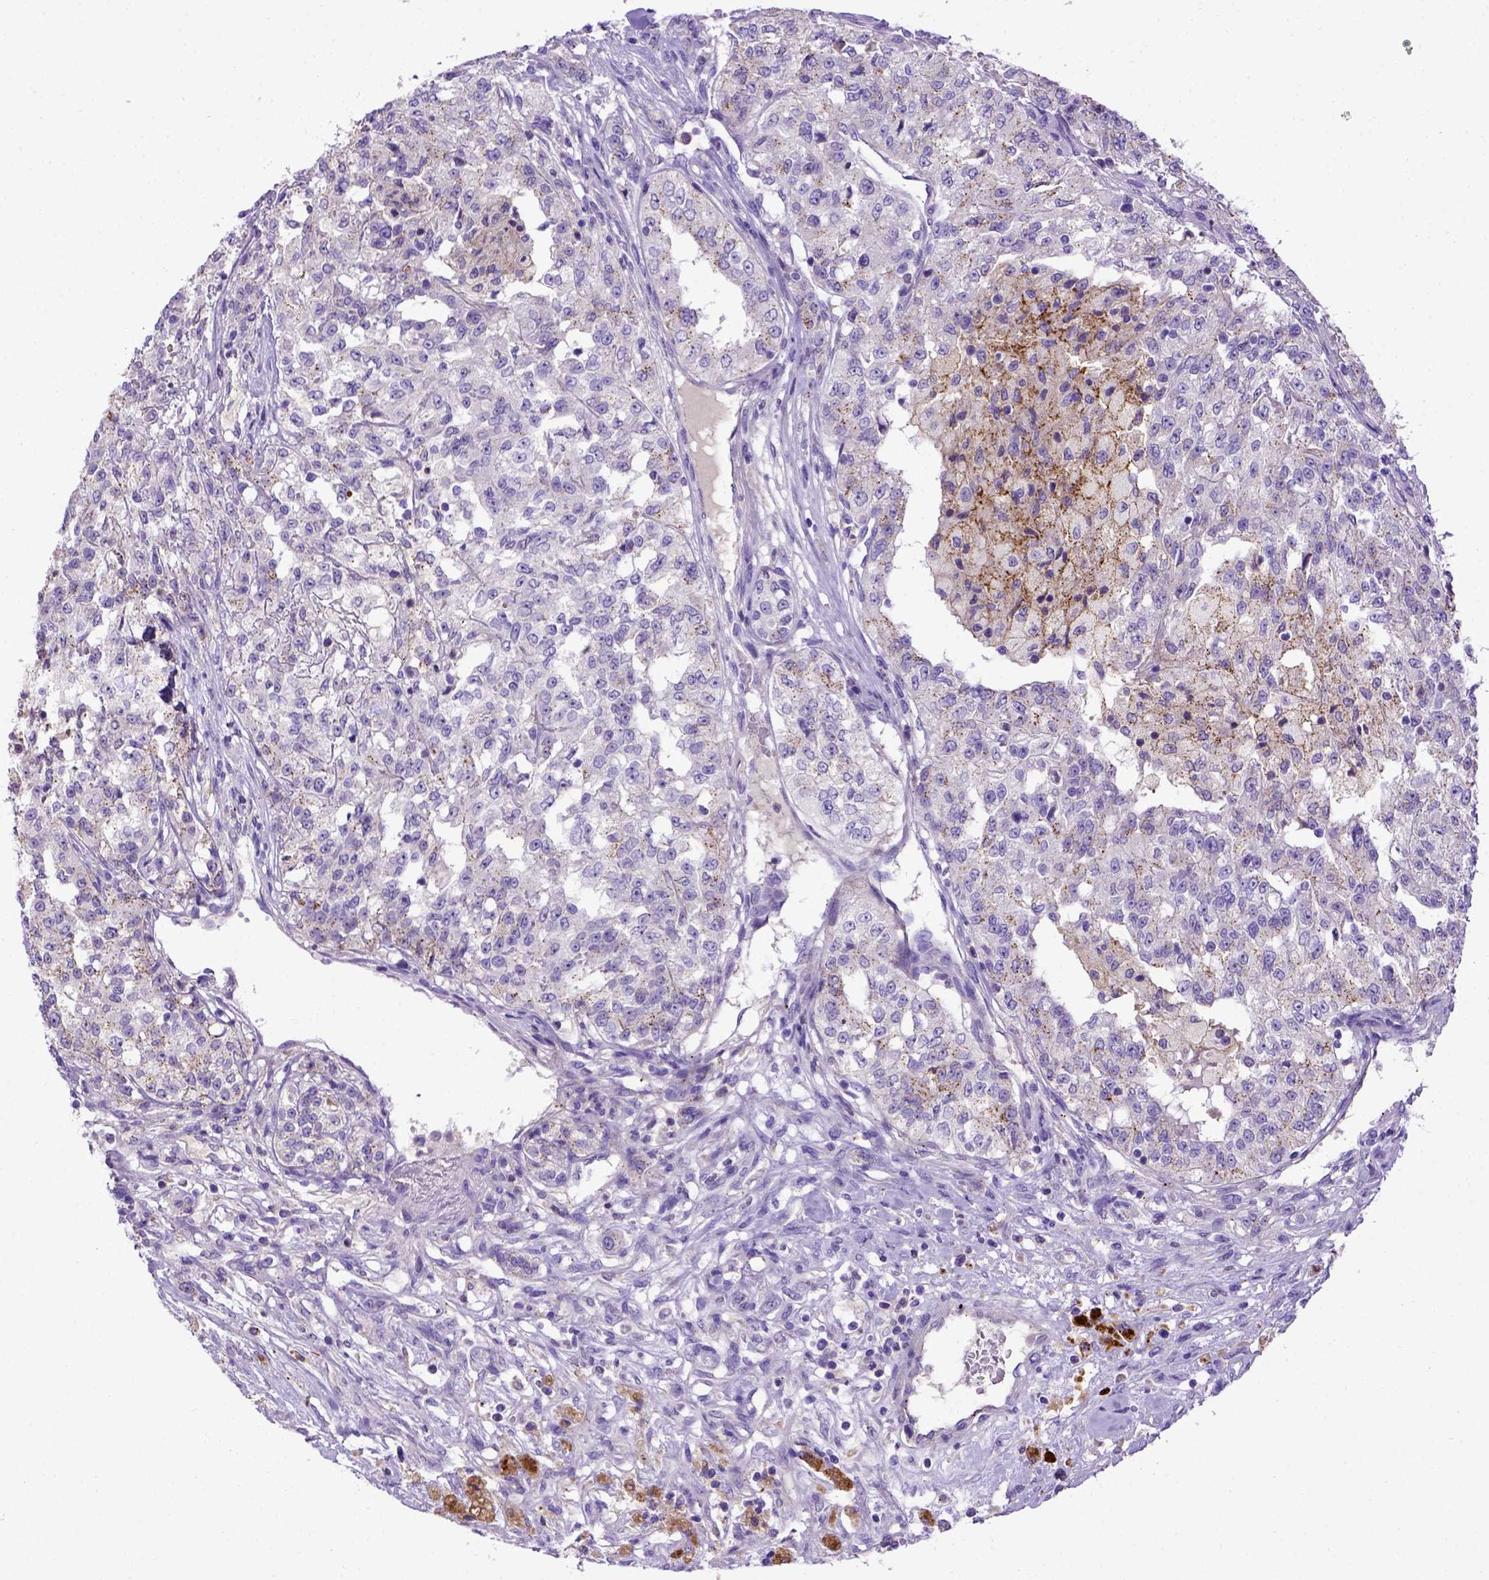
{"staining": {"intensity": "negative", "quantity": "none", "location": "none"}, "tissue": "renal cancer", "cell_type": "Tumor cells", "image_type": "cancer", "snomed": [{"axis": "morphology", "description": "Adenocarcinoma, NOS"}, {"axis": "topography", "description": "Kidney"}], "caption": "Immunohistochemistry (IHC) histopathology image of neoplastic tissue: human renal adenocarcinoma stained with DAB displays no significant protein staining in tumor cells. (Stains: DAB (3,3'-diaminobenzidine) IHC with hematoxylin counter stain, Microscopy: brightfield microscopy at high magnification).", "gene": "ADAM12", "patient": {"sex": "female", "age": 63}}